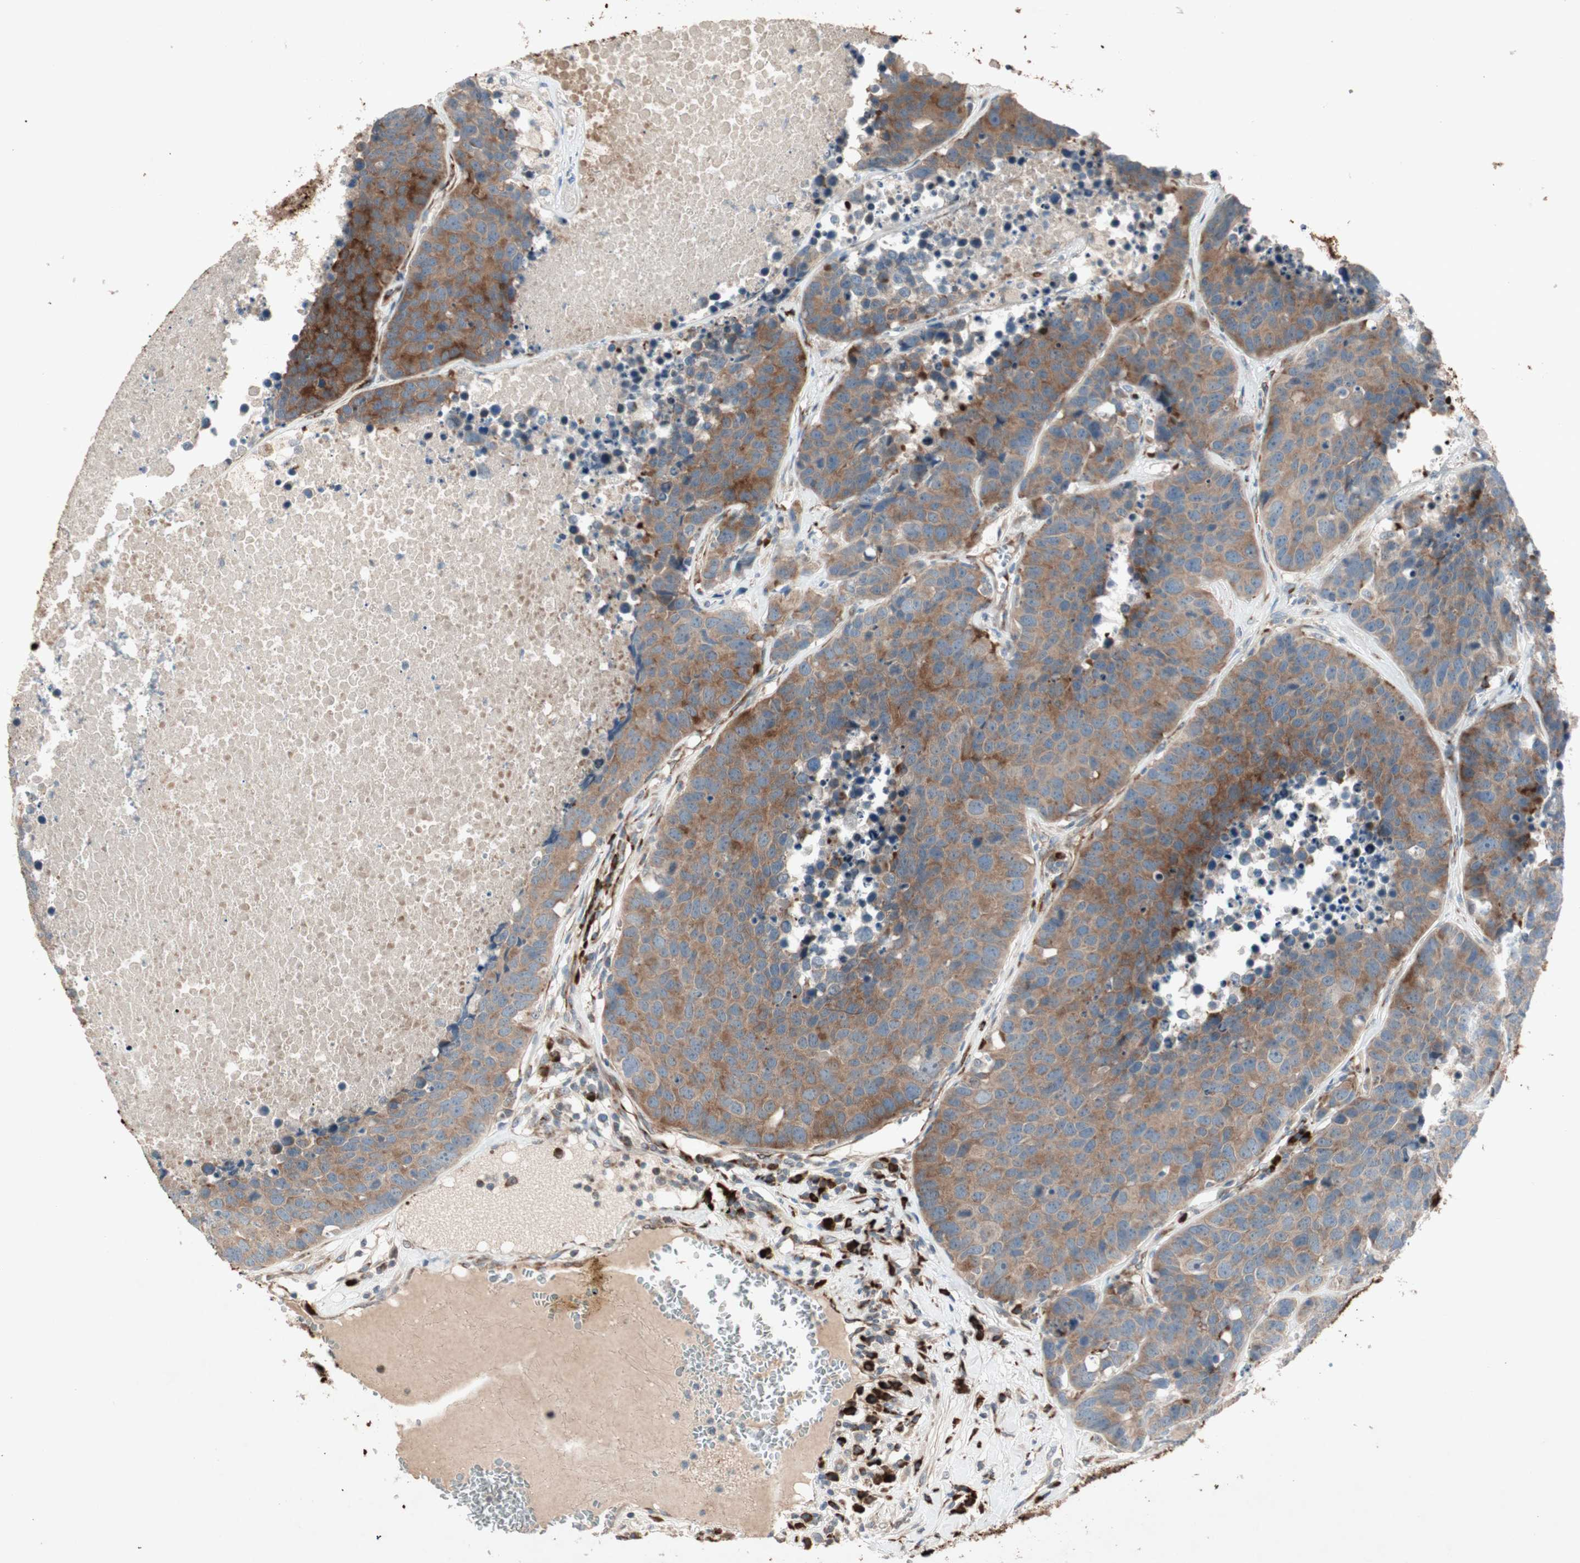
{"staining": {"intensity": "moderate", "quantity": ">75%", "location": "cytoplasmic/membranous"}, "tissue": "carcinoid", "cell_type": "Tumor cells", "image_type": "cancer", "snomed": [{"axis": "morphology", "description": "Carcinoid, malignant, NOS"}, {"axis": "topography", "description": "Lung"}], "caption": "Immunohistochemistry of human carcinoid (malignant) shows medium levels of moderate cytoplasmic/membranous positivity in about >75% of tumor cells.", "gene": "APOO", "patient": {"sex": "male", "age": 60}}